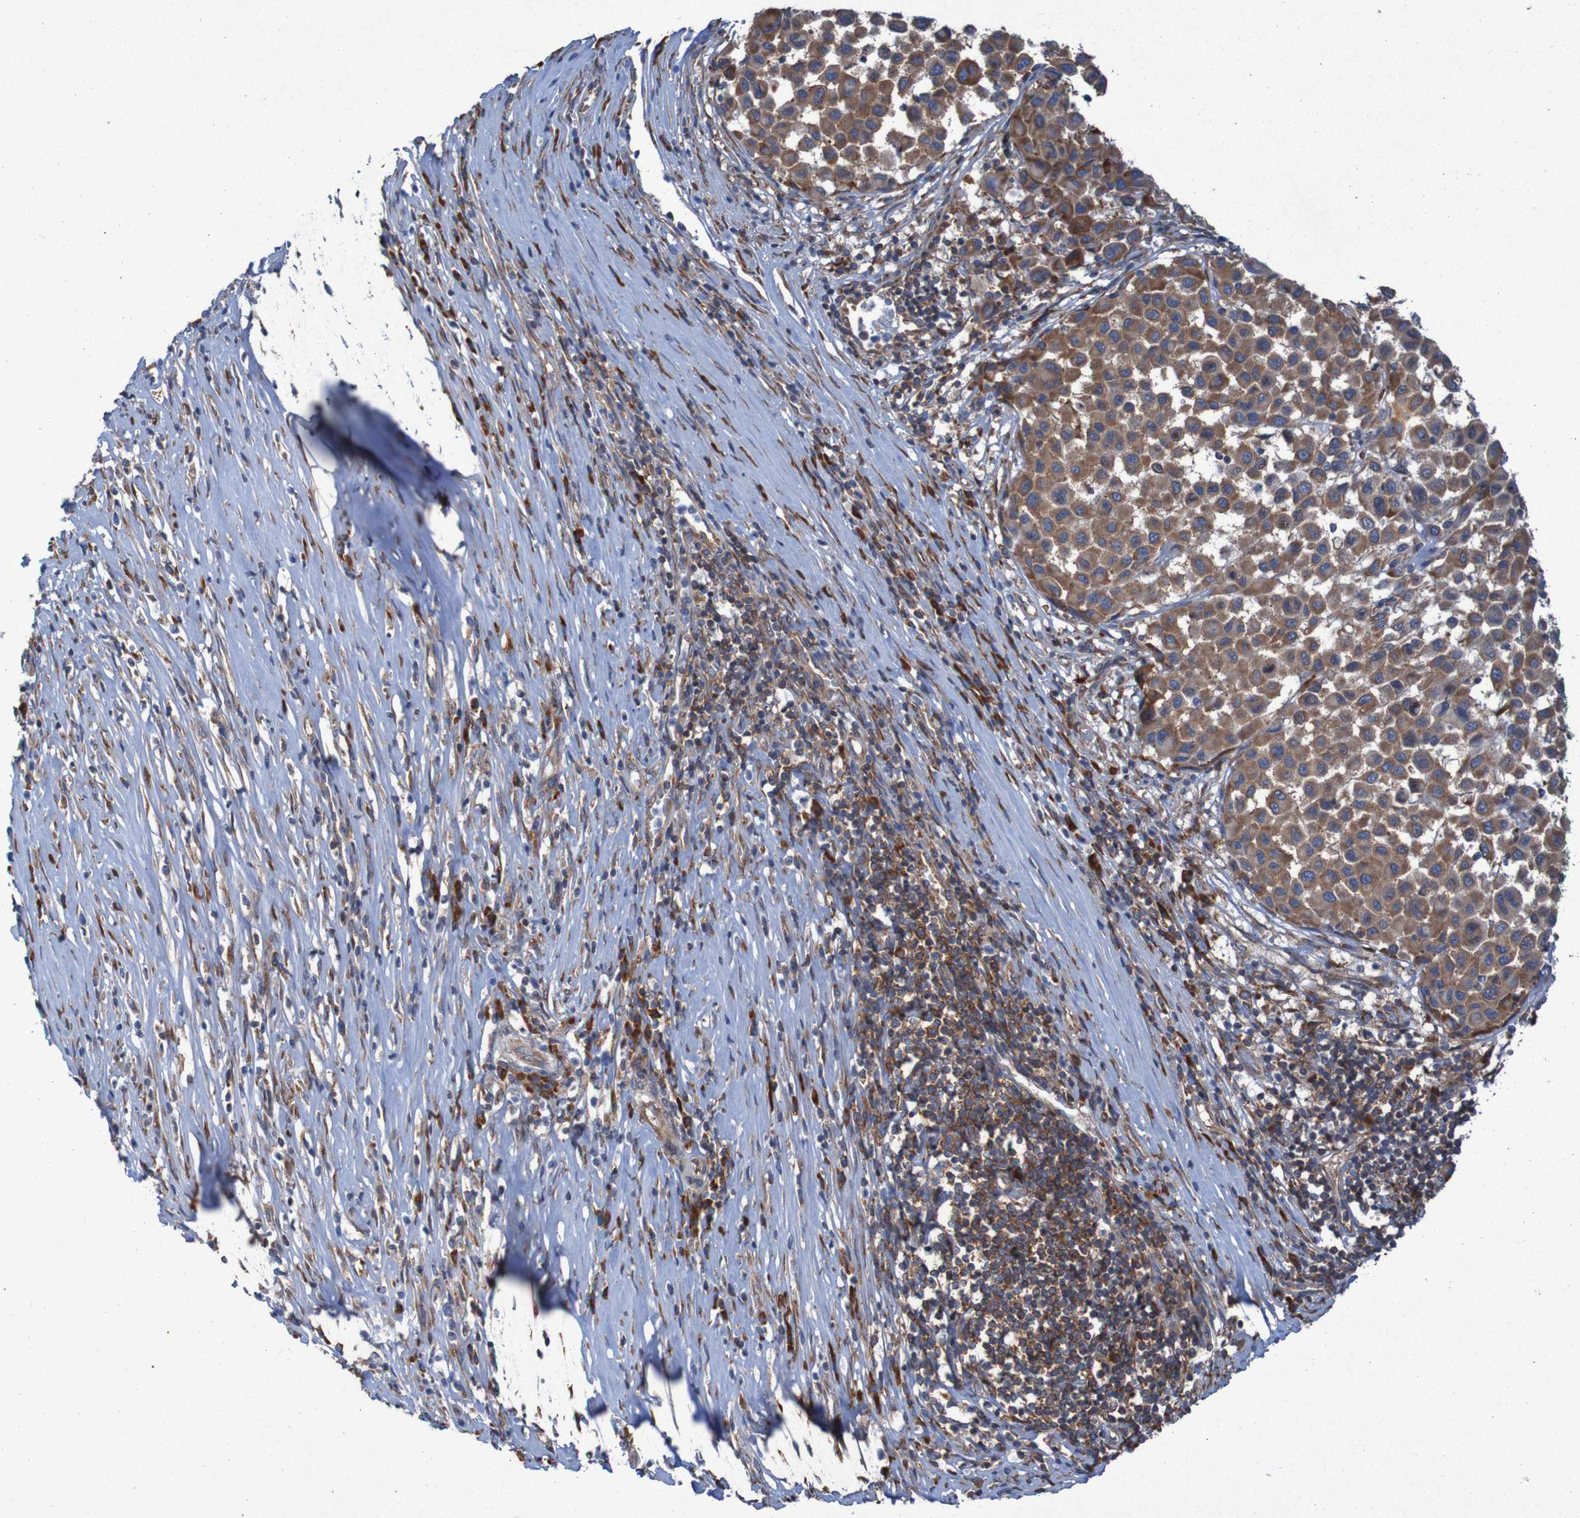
{"staining": {"intensity": "strong", "quantity": ">75%", "location": "cytoplasmic/membranous"}, "tissue": "melanoma", "cell_type": "Tumor cells", "image_type": "cancer", "snomed": [{"axis": "morphology", "description": "Malignant melanoma, Metastatic site"}, {"axis": "topography", "description": "Lymph node"}], "caption": "Immunohistochemistry (IHC) micrograph of neoplastic tissue: malignant melanoma (metastatic site) stained using immunohistochemistry (IHC) demonstrates high levels of strong protein expression localized specifically in the cytoplasmic/membranous of tumor cells, appearing as a cytoplasmic/membranous brown color.", "gene": "RPL10", "patient": {"sex": "male", "age": 61}}